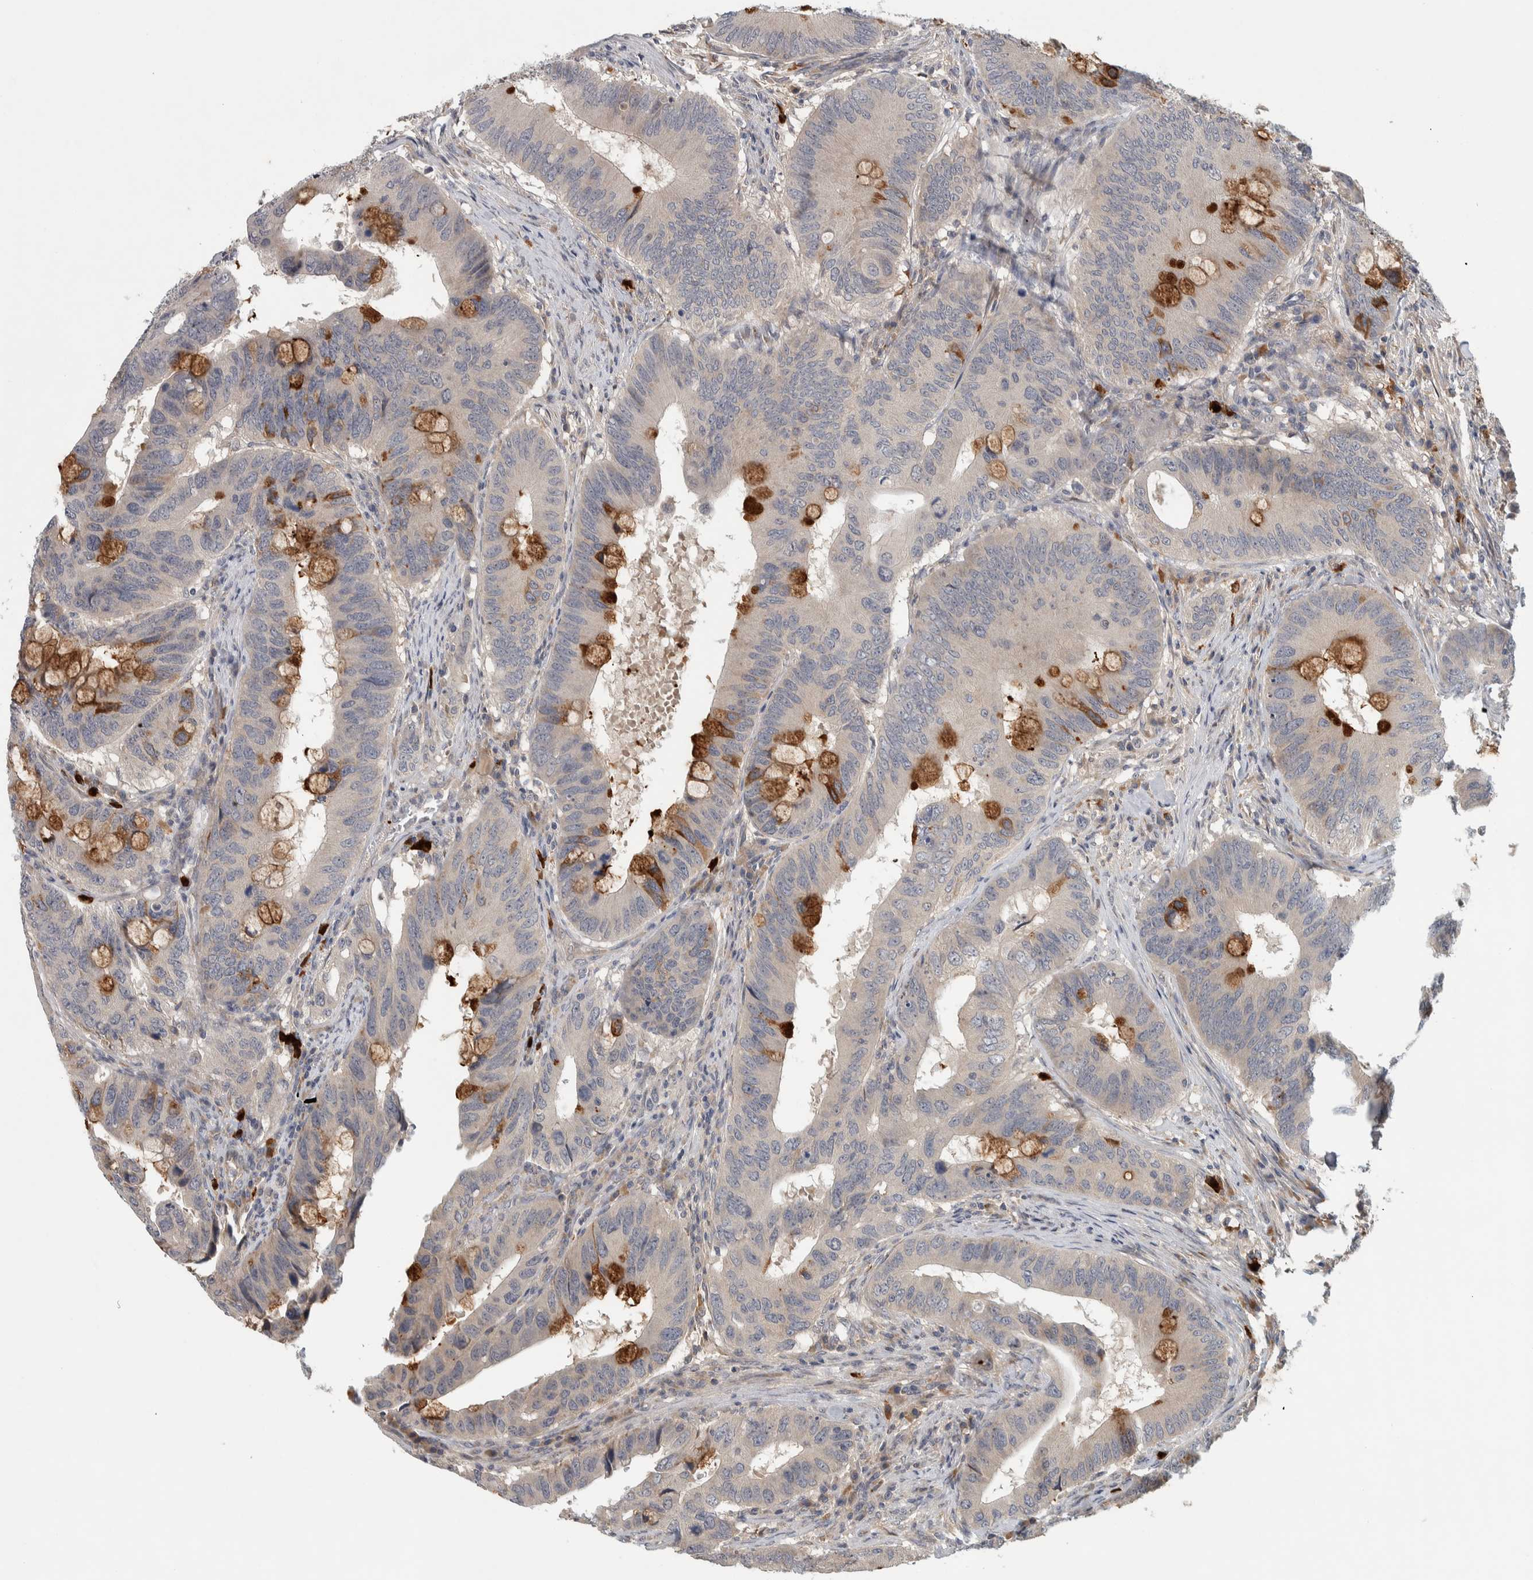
{"staining": {"intensity": "moderate", "quantity": "<25%", "location": "cytoplasmic/membranous"}, "tissue": "colorectal cancer", "cell_type": "Tumor cells", "image_type": "cancer", "snomed": [{"axis": "morphology", "description": "Adenocarcinoma, NOS"}, {"axis": "topography", "description": "Colon"}], "caption": "Immunohistochemical staining of colorectal adenocarcinoma exhibits low levels of moderate cytoplasmic/membranous protein positivity in about <25% of tumor cells.", "gene": "ADPRM", "patient": {"sex": "male", "age": 71}}